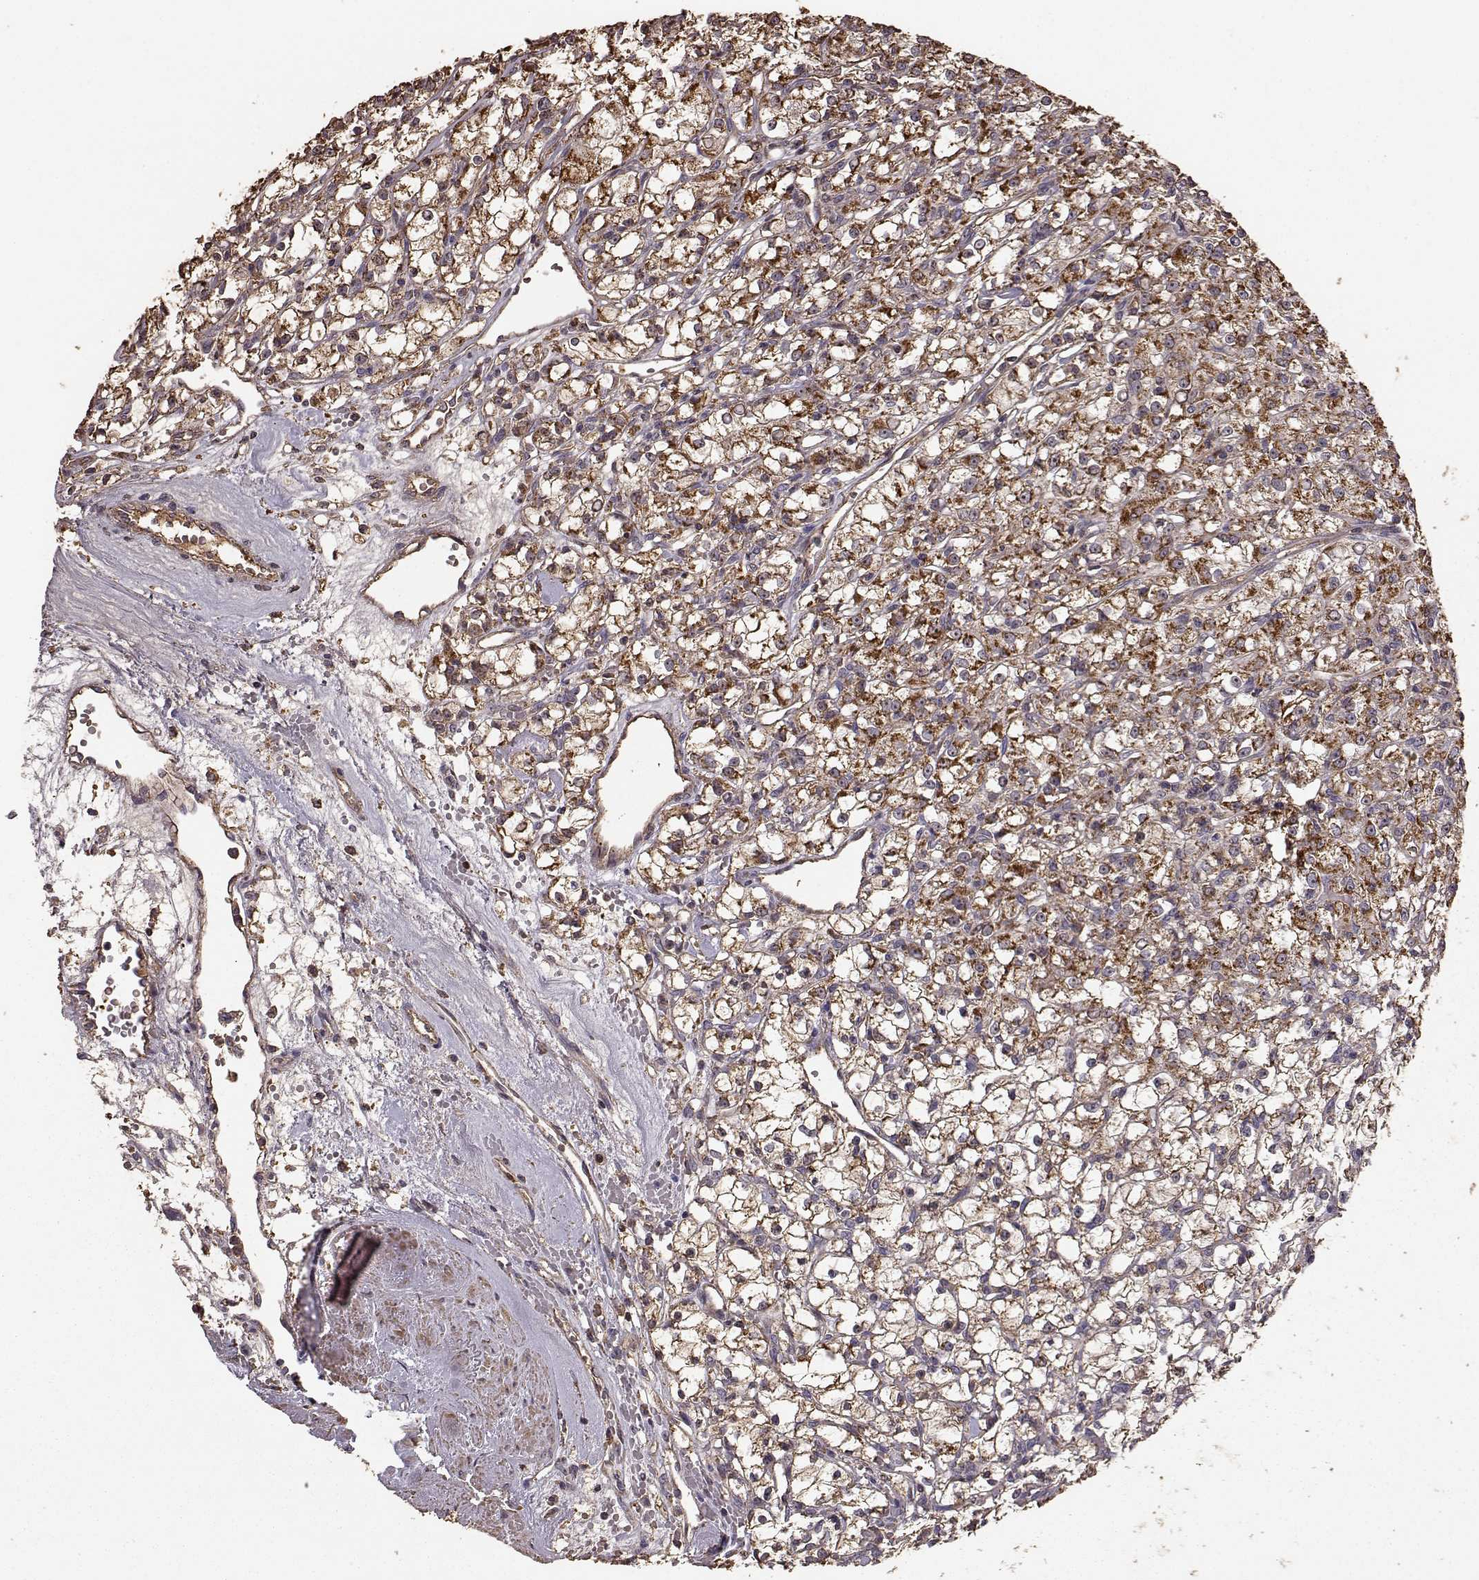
{"staining": {"intensity": "strong", "quantity": ">75%", "location": "cytoplasmic/membranous"}, "tissue": "renal cancer", "cell_type": "Tumor cells", "image_type": "cancer", "snomed": [{"axis": "morphology", "description": "Adenocarcinoma, NOS"}, {"axis": "topography", "description": "Kidney"}], "caption": "Immunohistochemistry (DAB (3,3'-diaminobenzidine)) staining of renal cancer (adenocarcinoma) shows strong cytoplasmic/membranous protein expression in approximately >75% of tumor cells.", "gene": "PTGES2", "patient": {"sex": "female", "age": 59}}